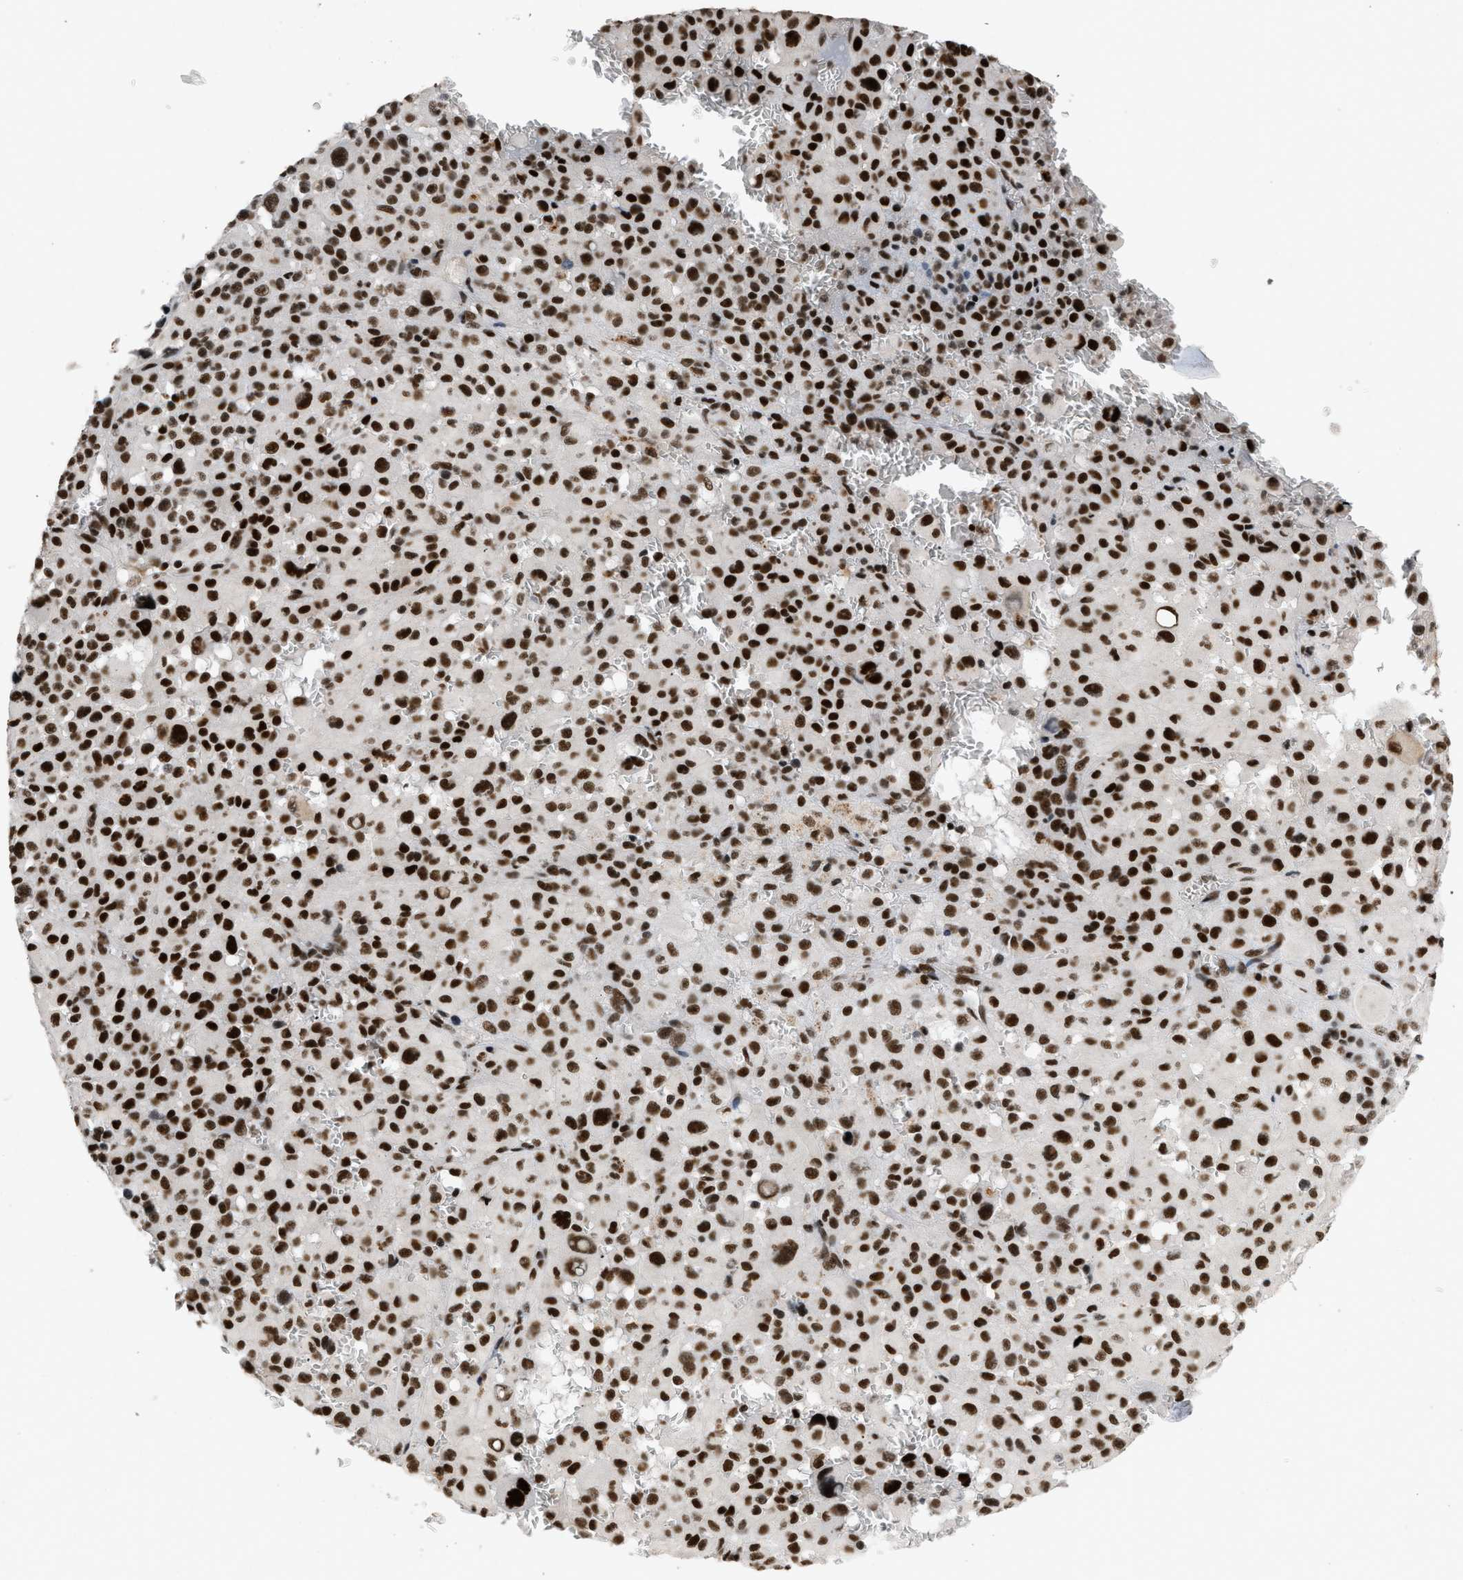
{"staining": {"intensity": "strong", "quantity": ">75%", "location": "nuclear"}, "tissue": "melanoma", "cell_type": "Tumor cells", "image_type": "cancer", "snomed": [{"axis": "morphology", "description": "Malignant melanoma, Metastatic site"}, {"axis": "topography", "description": "Skin"}], "caption": "Melanoma tissue reveals strong nuclear positivity in approximately >75% of tumor cells, visualized by immunohistochemistry.", "gene": "SMARCB1", "patient": {"sex": "female", "age": 74}}